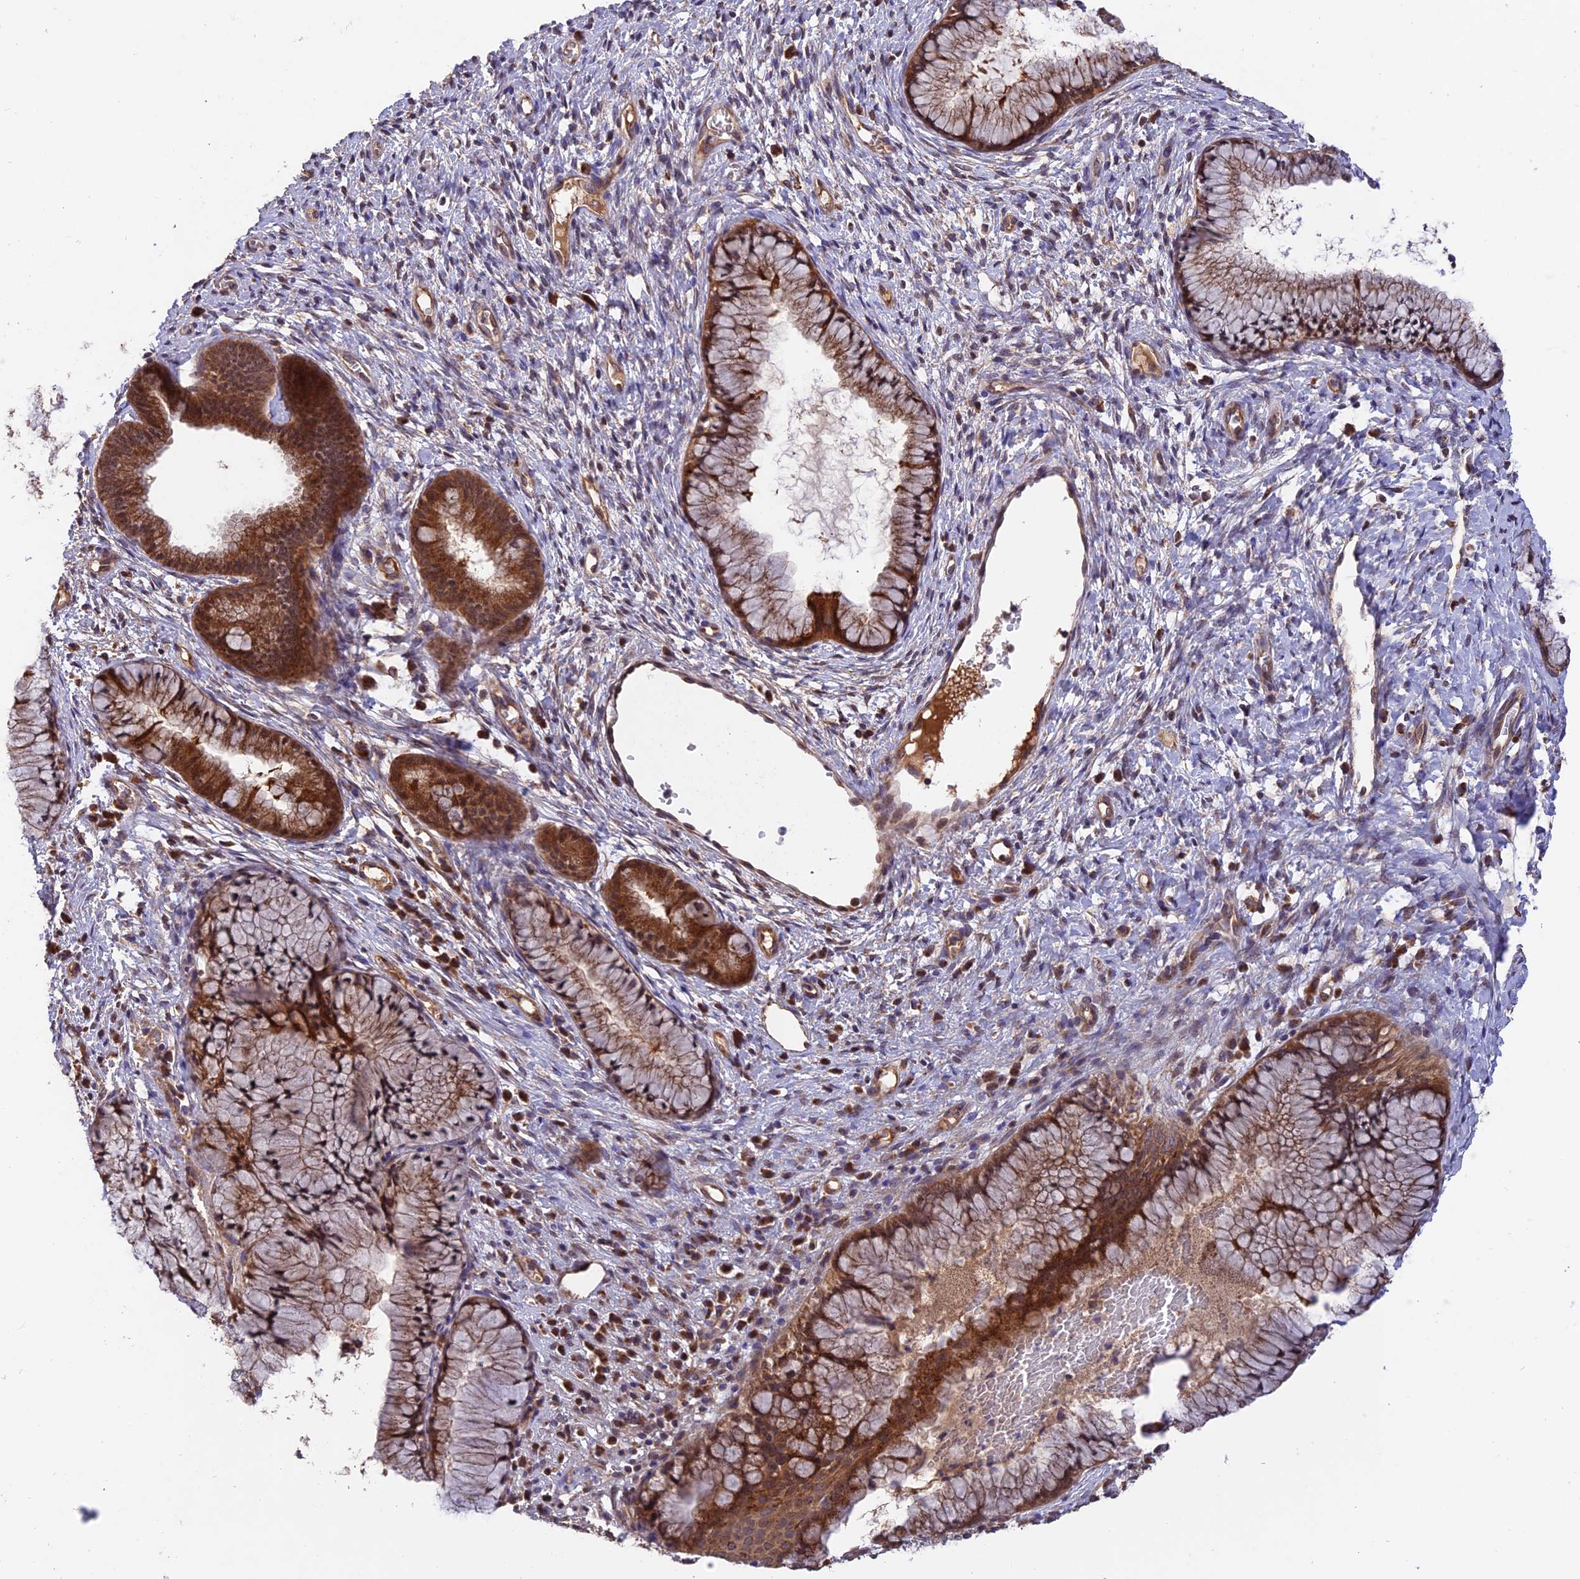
{"staining": {"intensity": "strong", "quantity": ">75%", "location": "cytoplasmic/membranous,nuclear"}, "tissue": "cervix", "cell_type": "Glandular cells", "image_type": "normal", "snomed": [{"axis": "morphology", "description": "Normal tissue, NOS"}, {"axis": "topography", "description": "Cervix"}], "caption": "Immunohistochemistry (IHC) (DAB (3,3'-diaminobenzidine)) staining of unremarkable human cervix displays strong cytoplasmic/membranous,nuclear protein staining in approximately >75% of glandular cells.", "gene": "MNS1", "patient": {"sex": "female", "age": 42}}